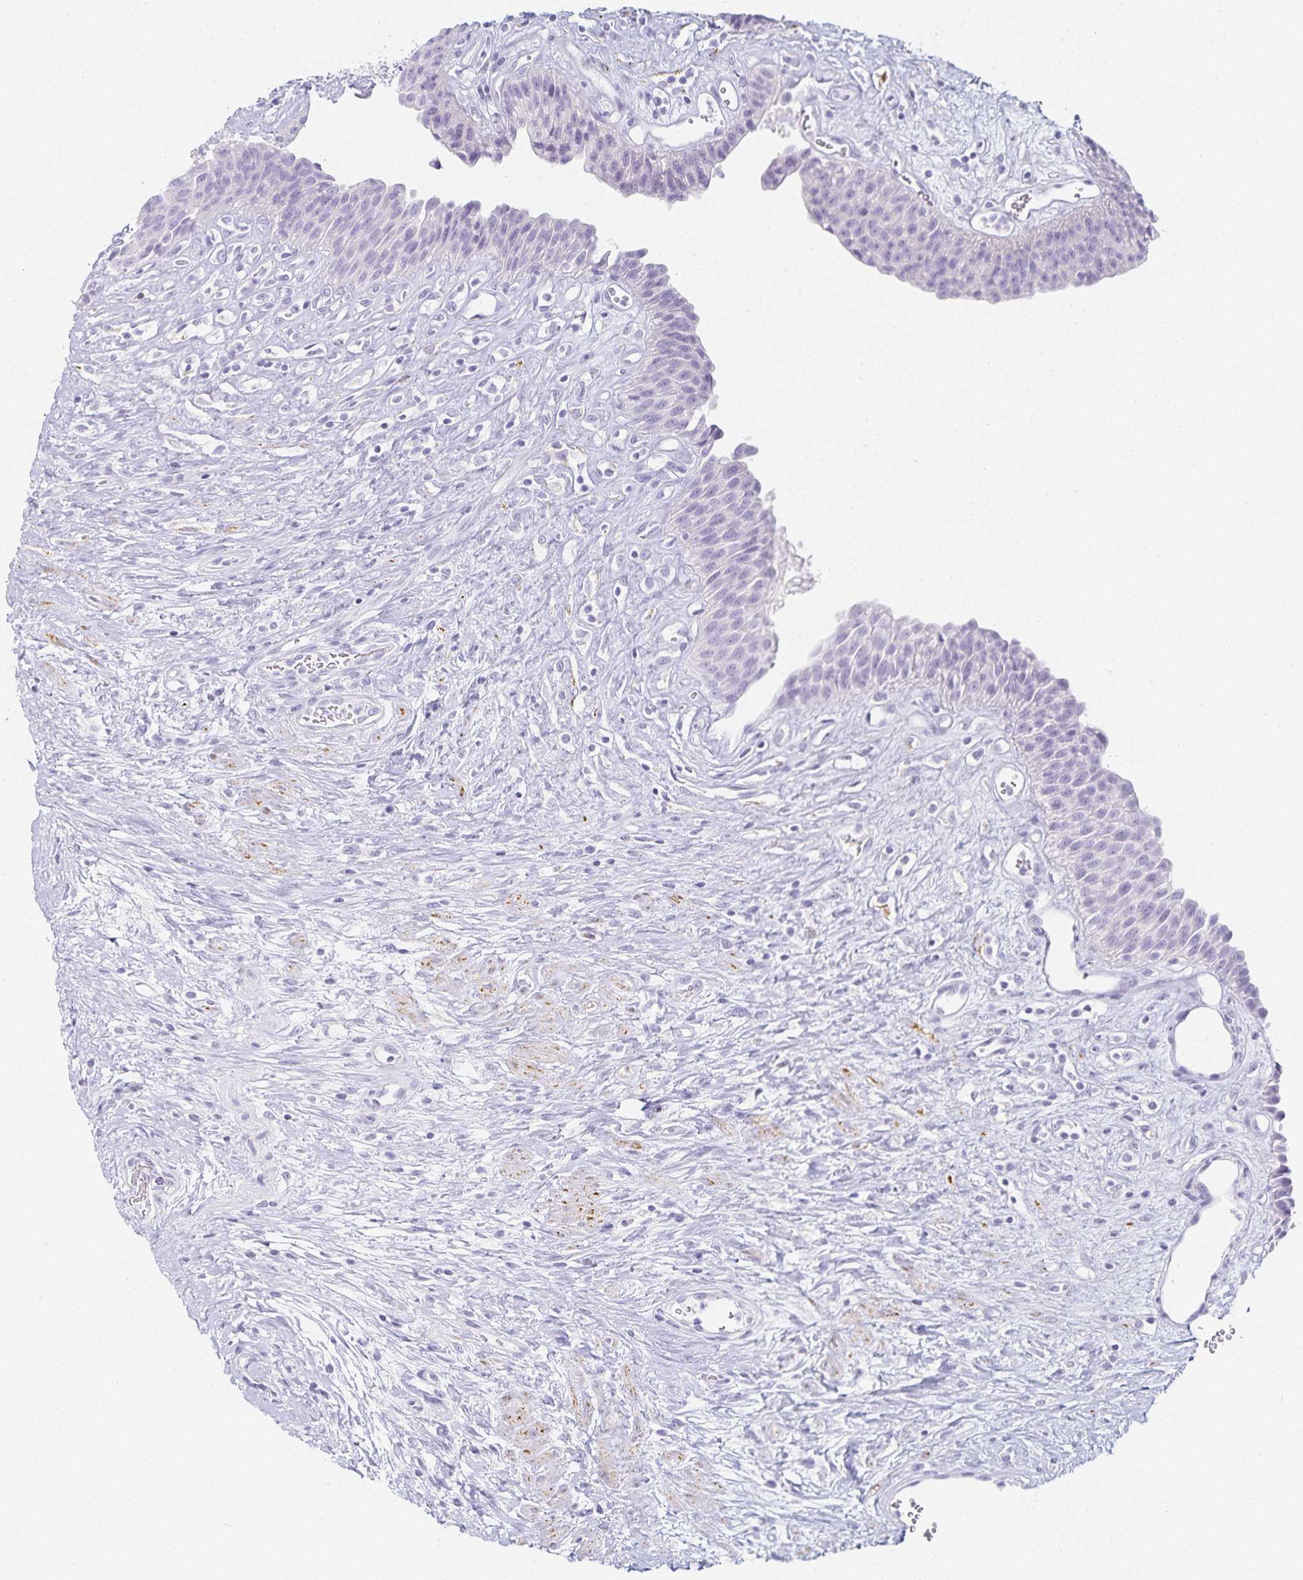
{"staining": {"intensity": "negative", "quantity": "none", "location": "none"}, "tissue": "urinary bladder", "cell_type": "Urothelial cells", "image_type": "normal", "snomed": [{"axis": "morphology", "description": "Normal tissue, NOS"}, {"axis": "topography", "description": "Urinary bladder"}], "caption": "The immunohistochemistry (IHC) image has no significant positivity in urothelial cells of urinary bladder. Brightfield microscopy of immunohistochemistry stained with DAB (3,3'-diaminobenzidine) (brown) and hematoxylin (blue), captured at high magnification.", "gene": "GP2", "patient": {"sex": "female", "age": 56}}